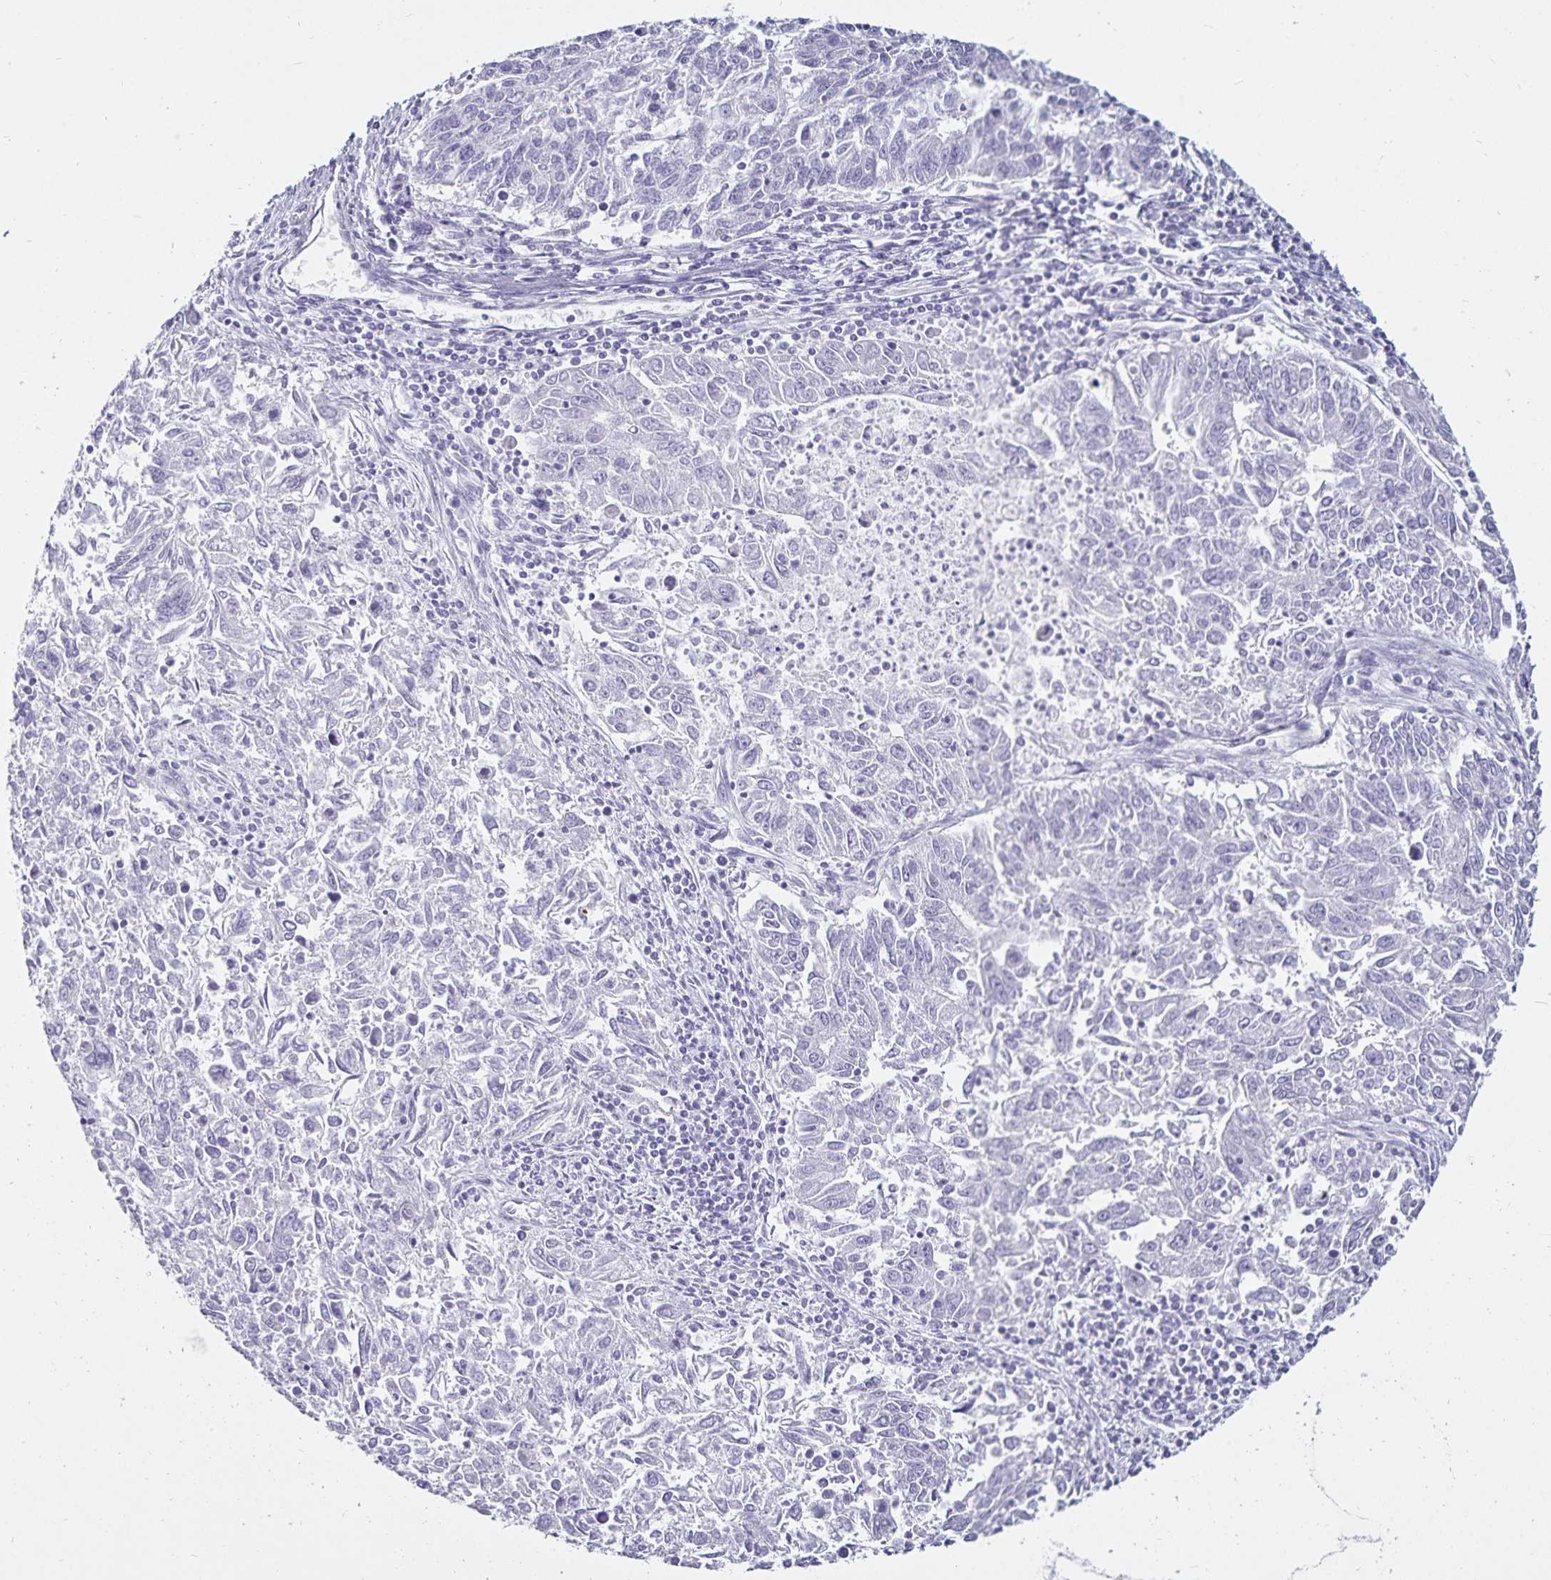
{"staining": {"intensity": "negative", "quantity": "none", "location": "none"}, "tissue": "endometrial cancer", "cell_type": "Tumor cells", "image_type": "cancer", "snomed": [{"axis": "morphology", "description": "Adenocarcinoma, NOS"}, {"axis": "topography", "description": "Endometrium"}], "caption": "Tumor cells show no significant protein staining in endometrial cancer. (DAB IHC with hematoxylin counter stain).", "gene": "DEFA6", "patient": {"sex": "female", "age": 42}}